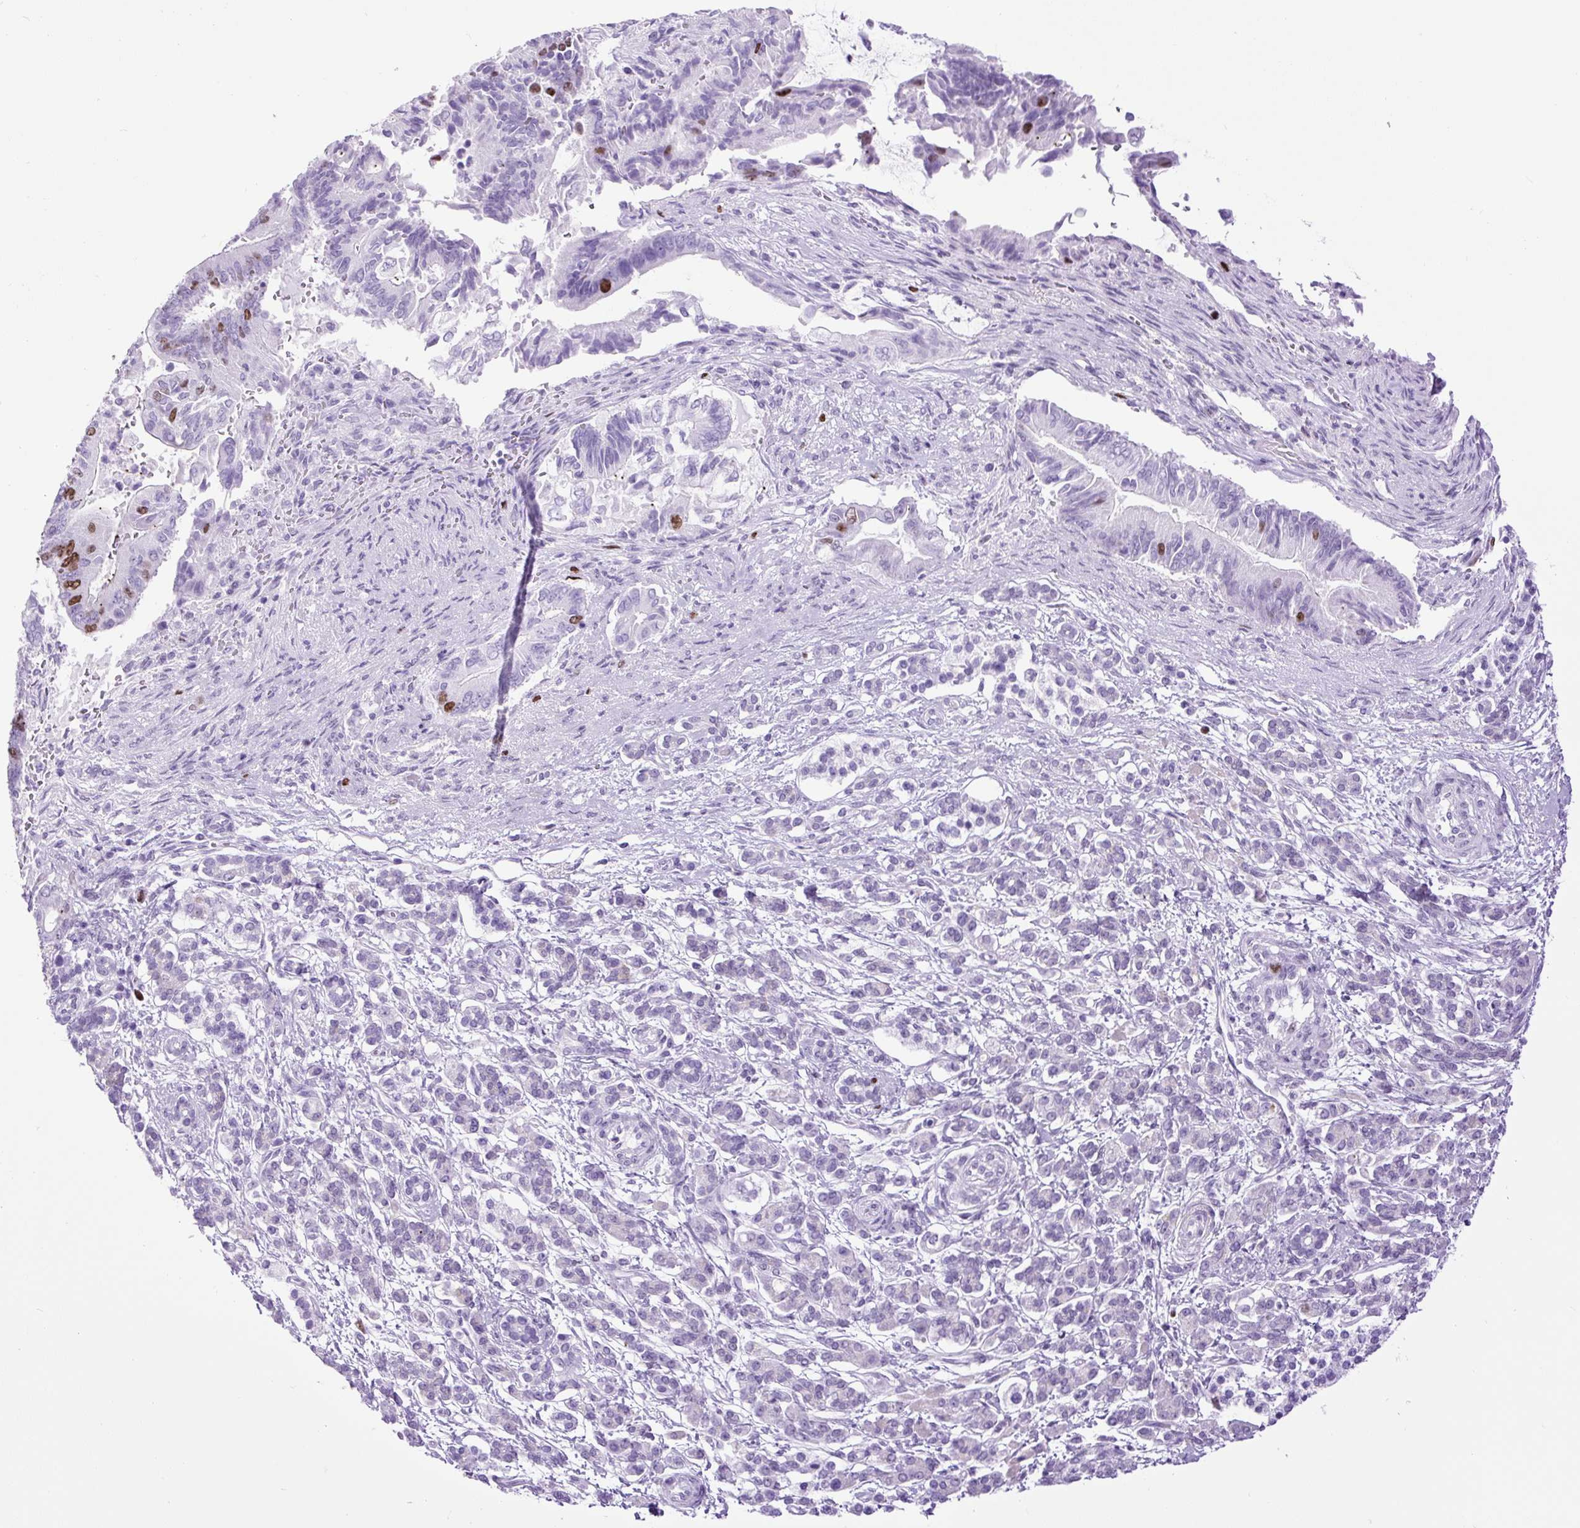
{"staining": {"intensity": "strong", "quantity": "<25%", "location": "nuclear"}, "tissue": "pancreatic cancer", "cell_type": "Tumor cells", "image_type": "cancer", "snomed": [{"axis": "morphology", "description": "Adenocarcinoma, NOS"}, {"axis": "topography", "description": "Pancreas"}], "caption": "A medium amount of strong nuclear expression is seen in about <25% of tumor cells in adenocarcinoma (pancreatic) tissue. (DAB = brown stain, brightfield microscopy at high magnification).", "gene": "RACGAP1", "patient": {"sex": "male", "age": 68}}